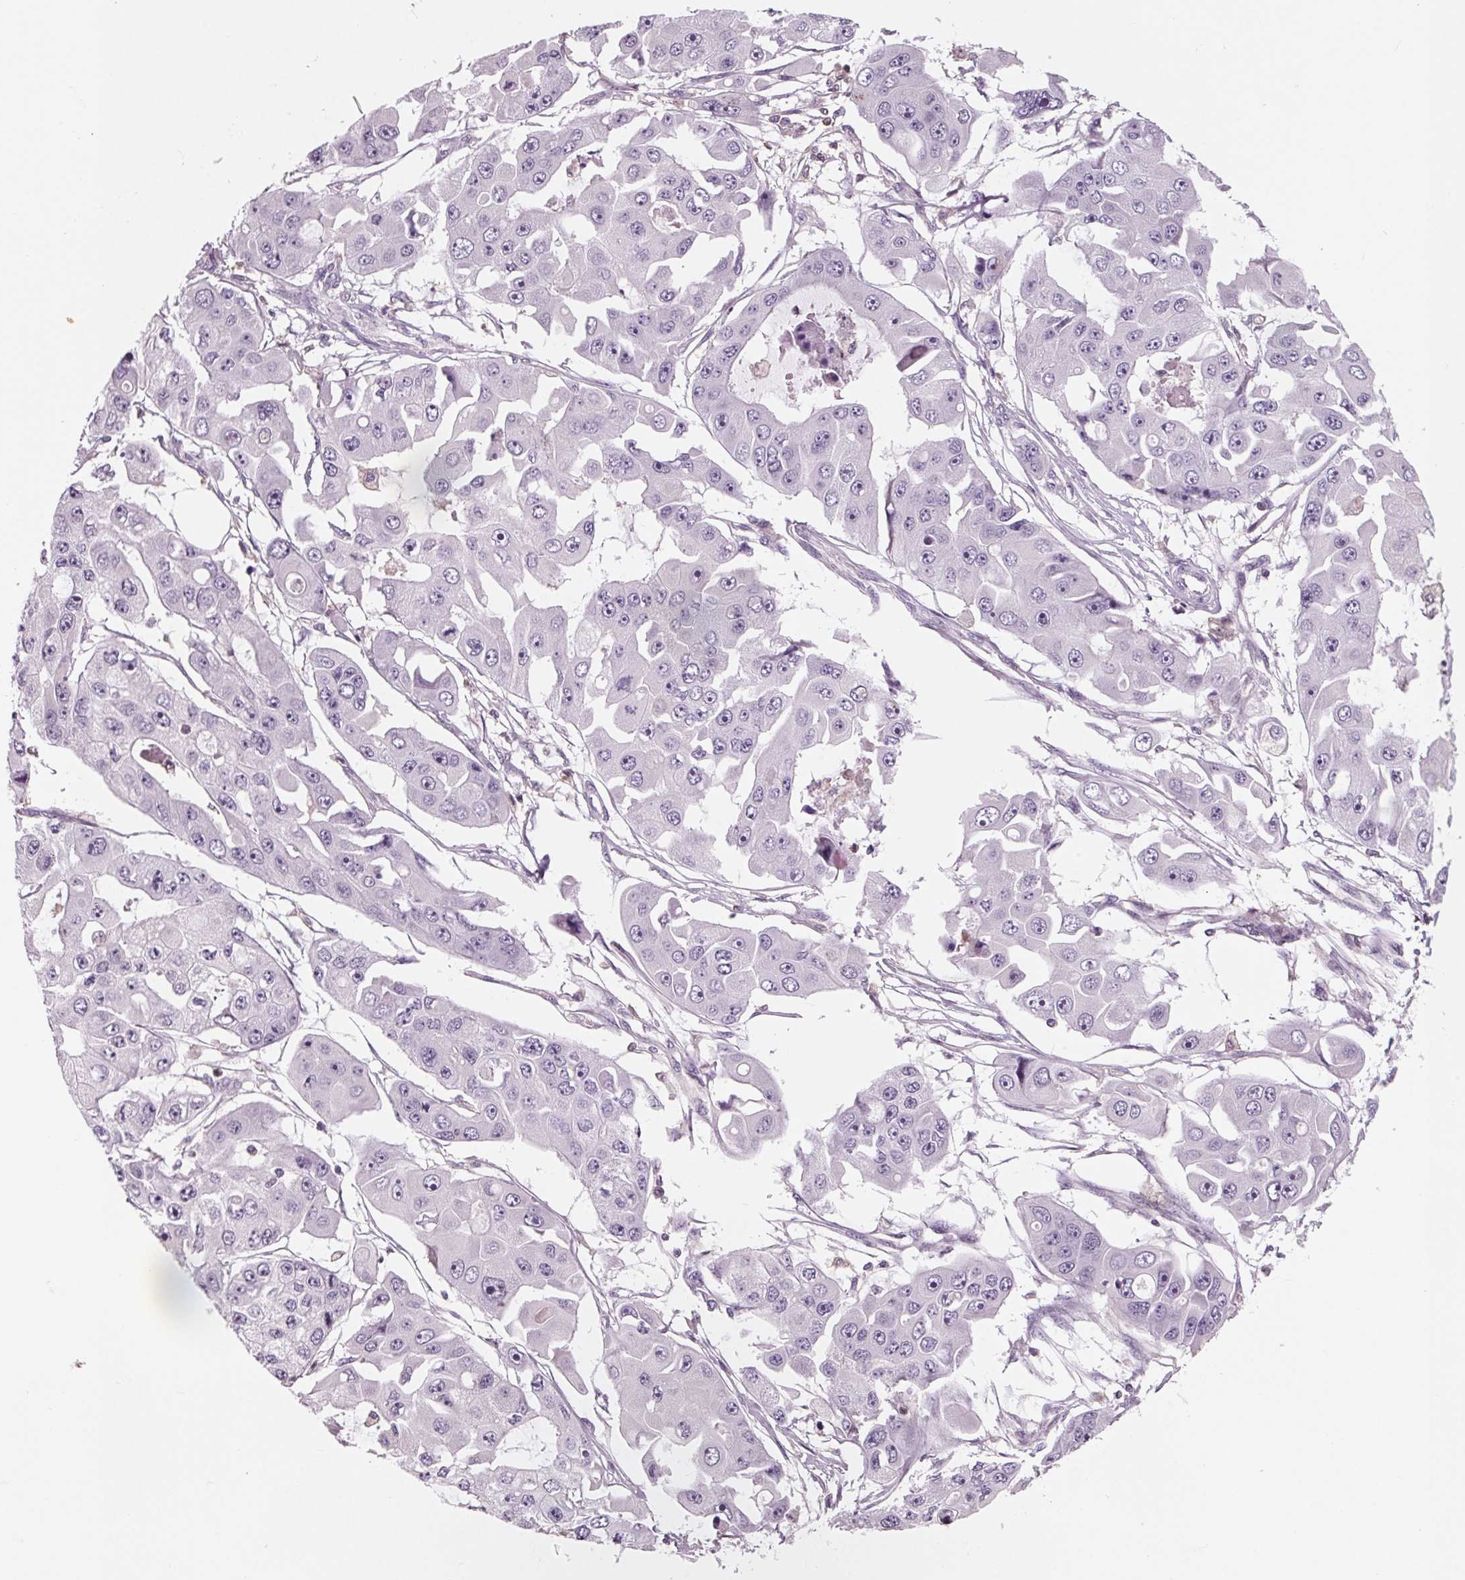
{"staining": {"intensity": "negative", "quantity": "none", "location": "none"}, "tissue": "ovarian cancer", "cell_type": "Tumor cells", "image_type": "cancer", "snomed": [{"axis": "morphology", "description": "Cystadenocarcinoma, serous, NOS"}, {"axis": "topography", "description": "Ovary"}], "caption": "DAB (3,3'-diaminobenzidine) immunohistochemical staining of human ovarian serous cystadenocarcinoma reveals no significant staining in tumor cells.", "gene": "ARHGAP25", "patient": {"sex": "female", "age": 56}}